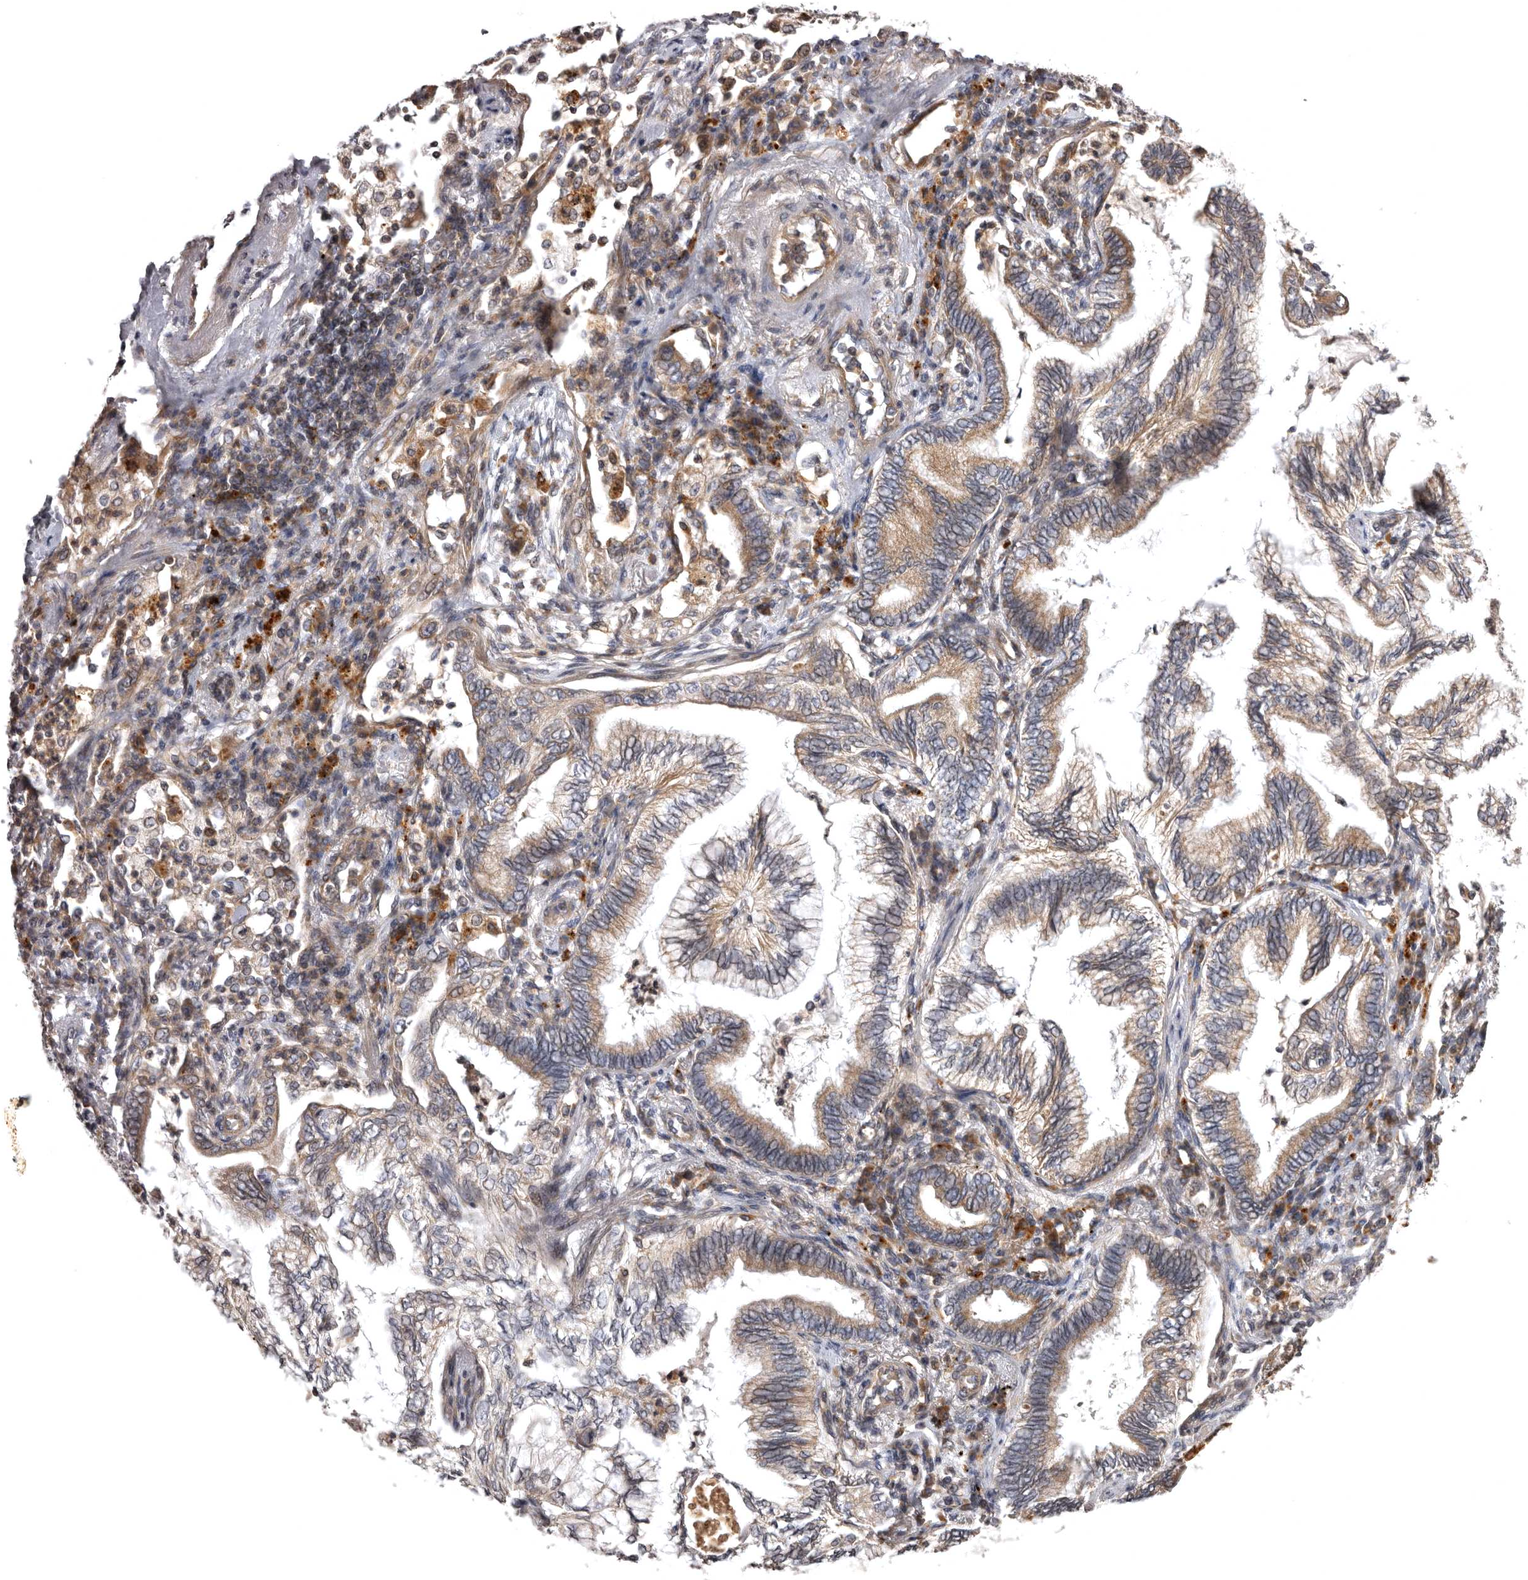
{"staining": {"intensity": "weak", "quantity": ">75%", "location": "cytoplasmic/membranous"}, "tissue": "lung cancer", "cell_type": "Tumor cells", "image_type": "cancer", "snomed": [{"axis": "morphology", "description": "Normal tissue, NOS"}, {"axis": "morphology", "description": "Adenocarcinoma, NOS"}, {"axis": "topography", "description": "Bronchus"}, {"axis": "topography", "description": "Lung"}], "caption": "Protein staining of adenocarcinoma (lung) tissue reveals weak cytoplasmic/membranous staining in about >75% of tumor cells.", "gene": "ADCY2", "patient": {"sex": "female", "age": 70}}